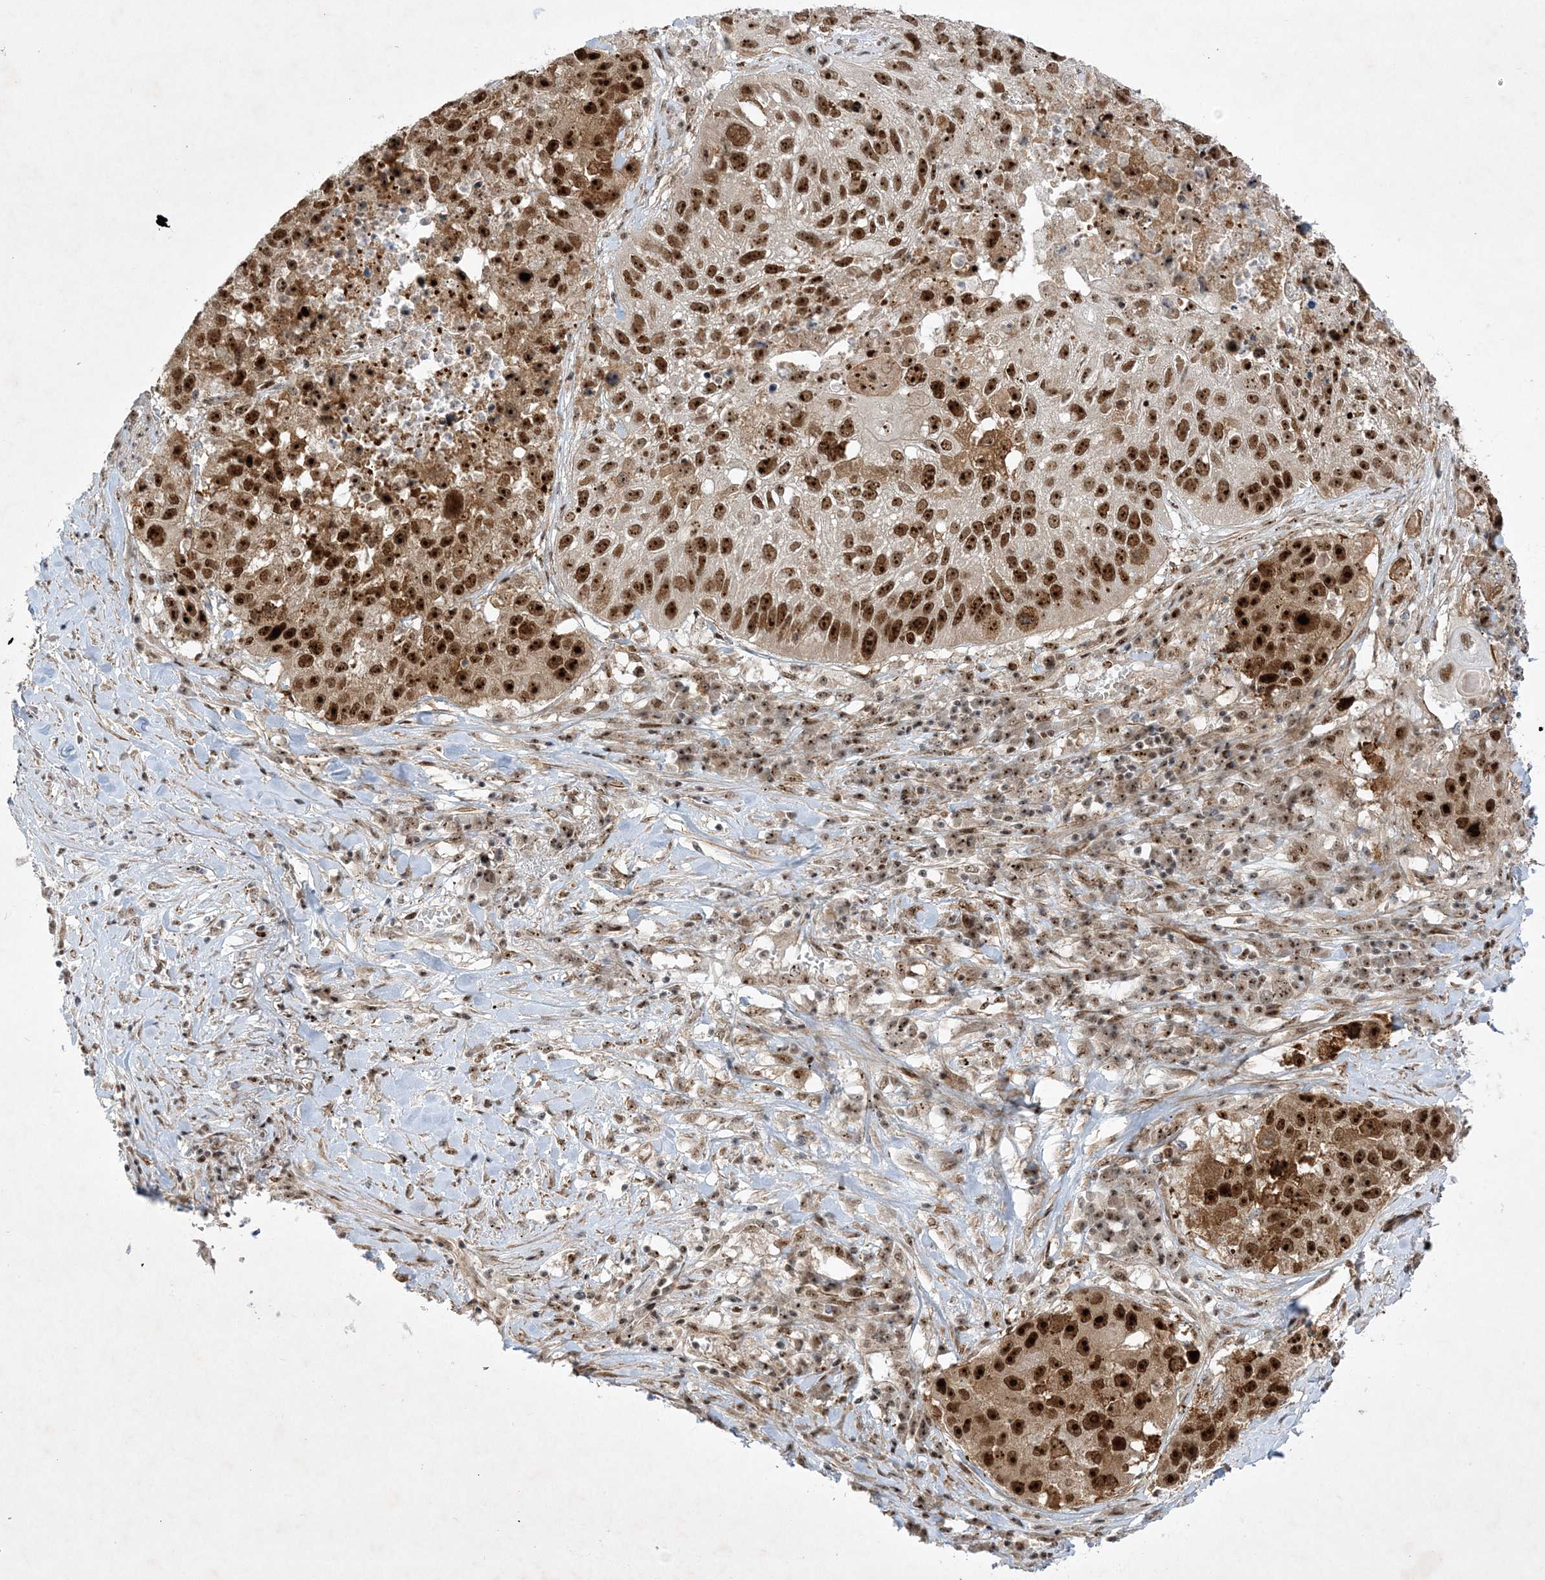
{"staining": {"intensity": "strong", "quantity": ">75%", "location": "cytoplasmic/membranous,nuclear"}, "tissue": "lung cancer", "cell_type": "Tumor cells", "image_type": "cancer", "snomed": [{"axis": "morphology", "description": "Squamous cell carcinoma, NOS"}, {"axis": "topography", "description": "Lung"}], "caption": "An IHC photomicrograph of neoplastic tissue is shown. Protein staining in brown highlights strong cytoplasmic/membranous and nuclear positivity in lung squamous cell carcinoma within tumor cells.", "gene": "NPM3", "patient": {"sex": "male", "age": 61}}